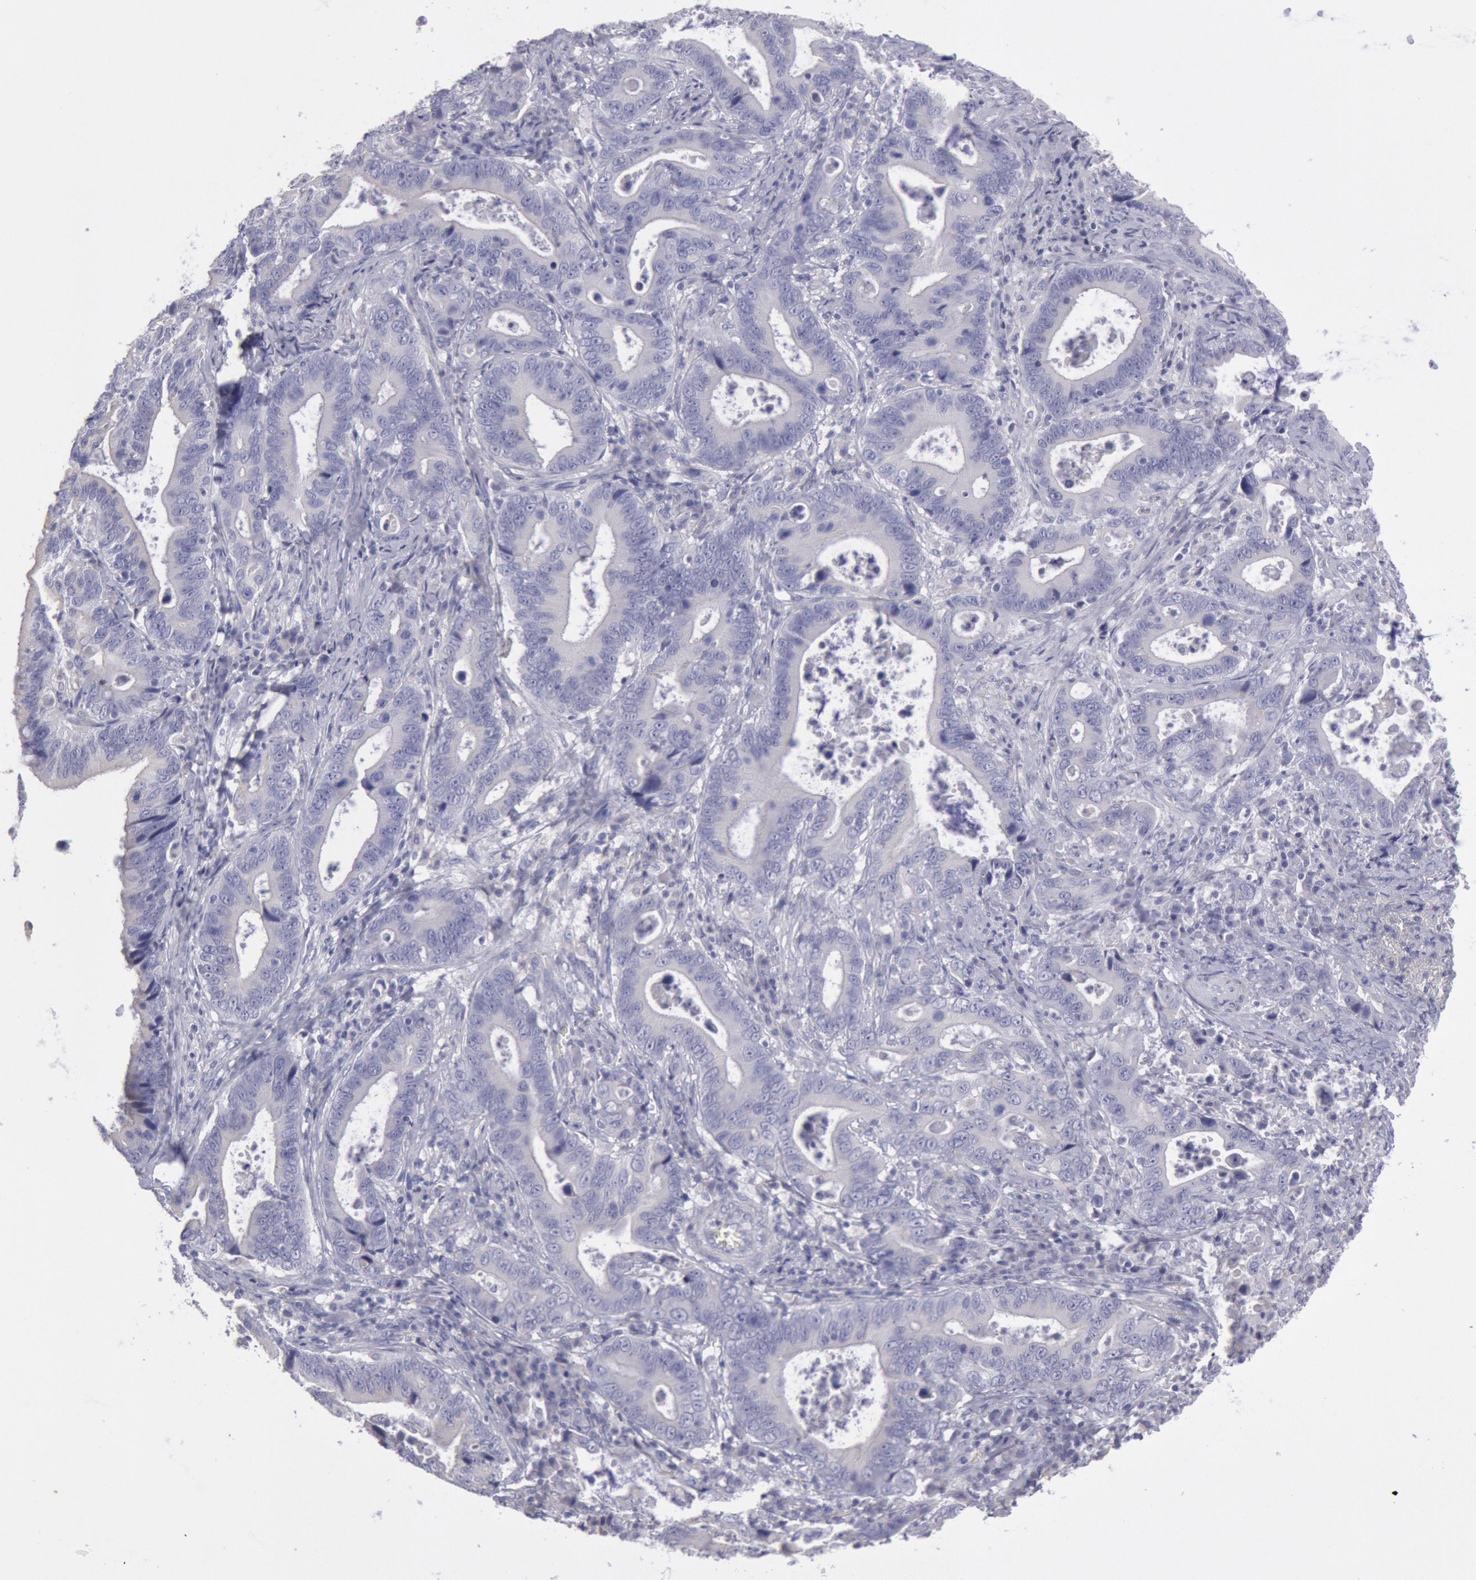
{"staining": {"intensity": "negative", "quantity": "none", "location": "none"}, "tissue": "stomach cancer", "cell_type": "Tumor cells", "image_type": "cancer", "snomed": [{"axis": "morphology", "description": "Adenocarcinoma, NOS"}, {"axis": "topography", "description": "Stomach, upper"}], "caption": "This is an immunohistochemistry image of human stomach adenocarcinoma. There is no staining in tumor cells.", "gene": "MYH7", "patient": {"sex": "male", "age": 63}}